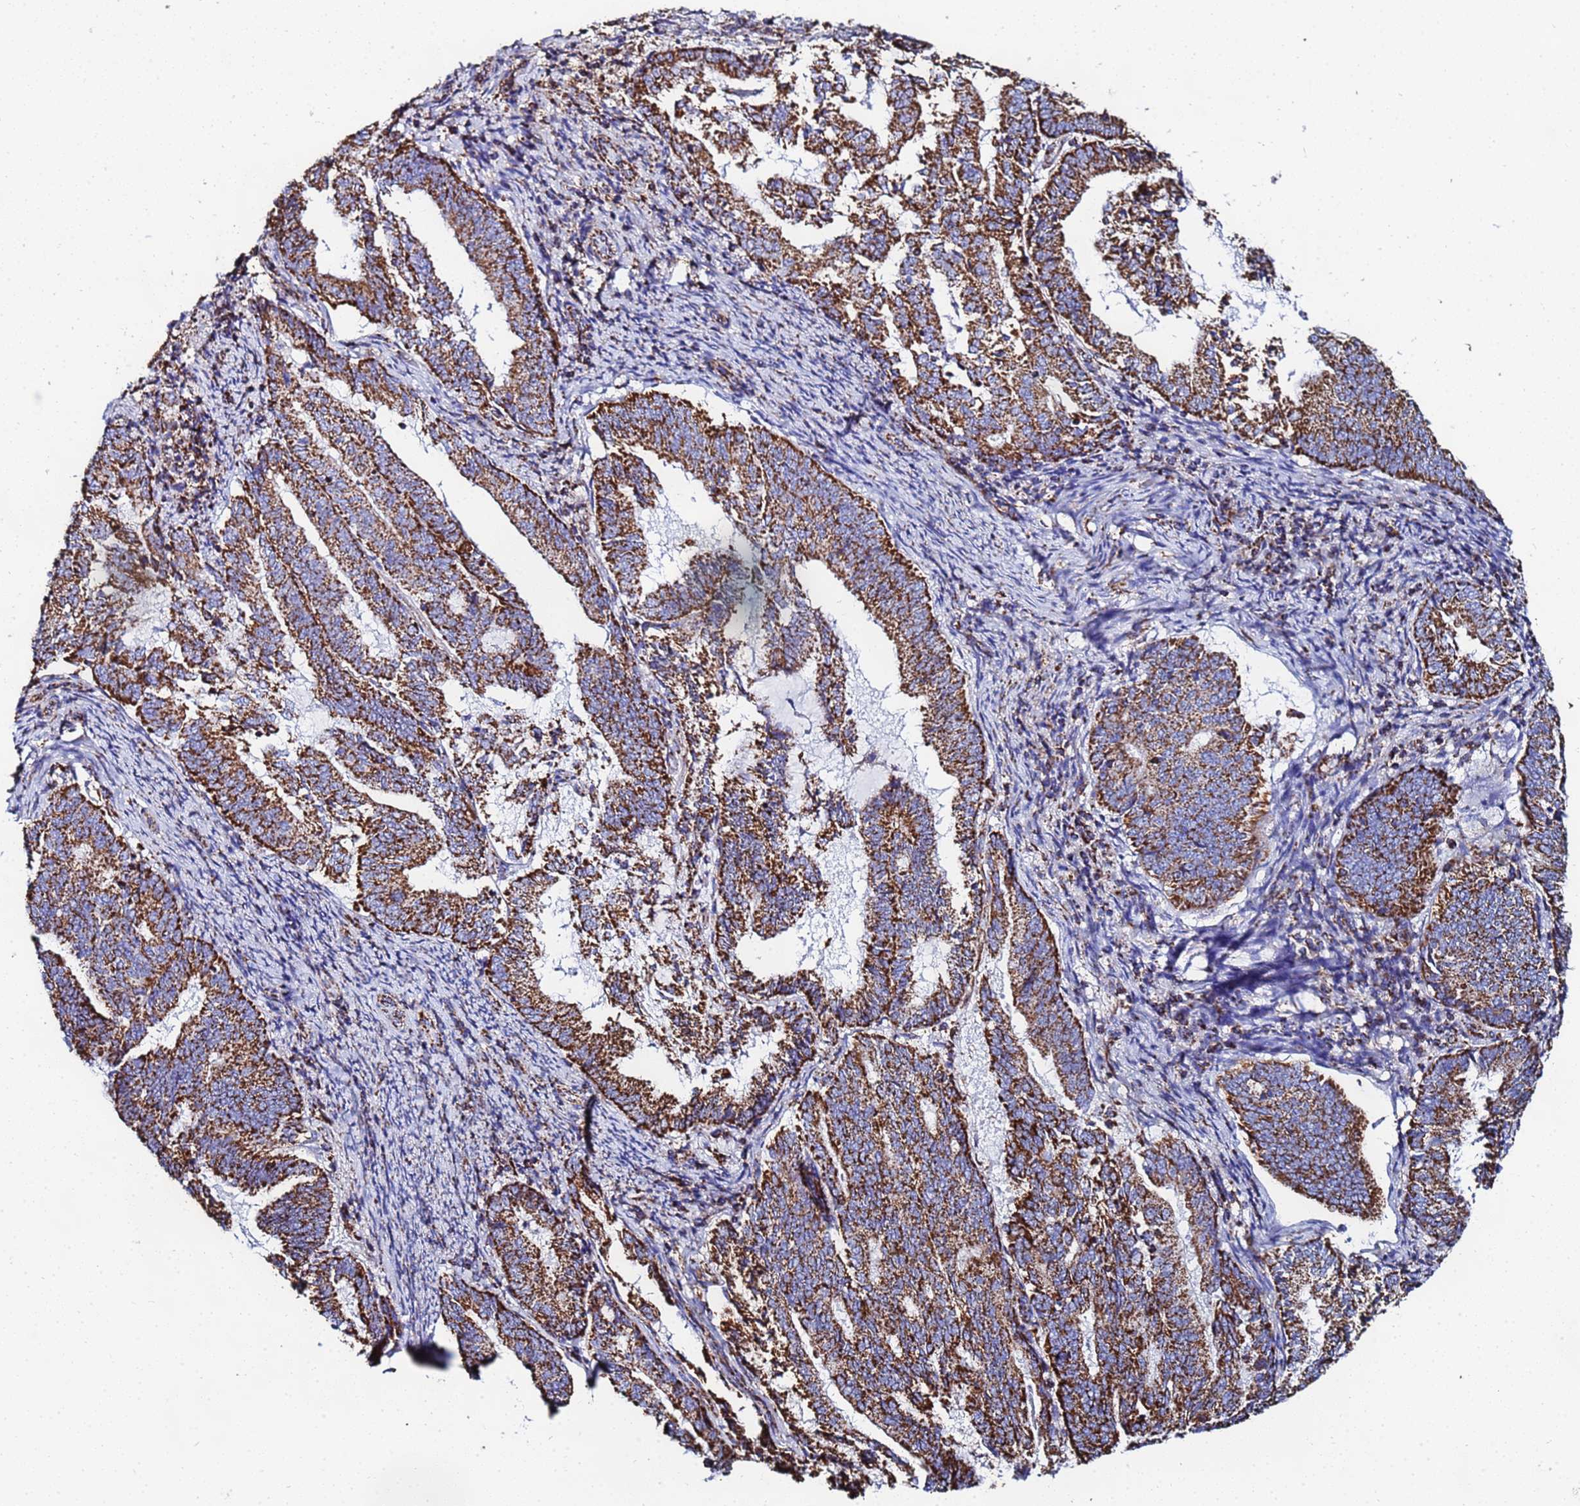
{"staining": {"intensity": "strong", "quantity": ">75%", "location": "cytoplasmic/membranous"}, "tissue": "endometrial cancer", "cell_type": "Tumor cells", "image_type": "cancer", "snomed": [{"axis": "morphology", "description": "Adenocarcinoma, NOS"}, {"axis": "topography", "description": "Endometrium"}], "caption": "IHC micrograph of human endometrial cancer (adenocarcinoma) stained for a protein (brown), which demonstrates high levels of strong cytoplasmic/membranous positivity in approximately >75% of tumor cells.", "gene": "GLUD1", "patient": {"sex": "female", "age": 80}}